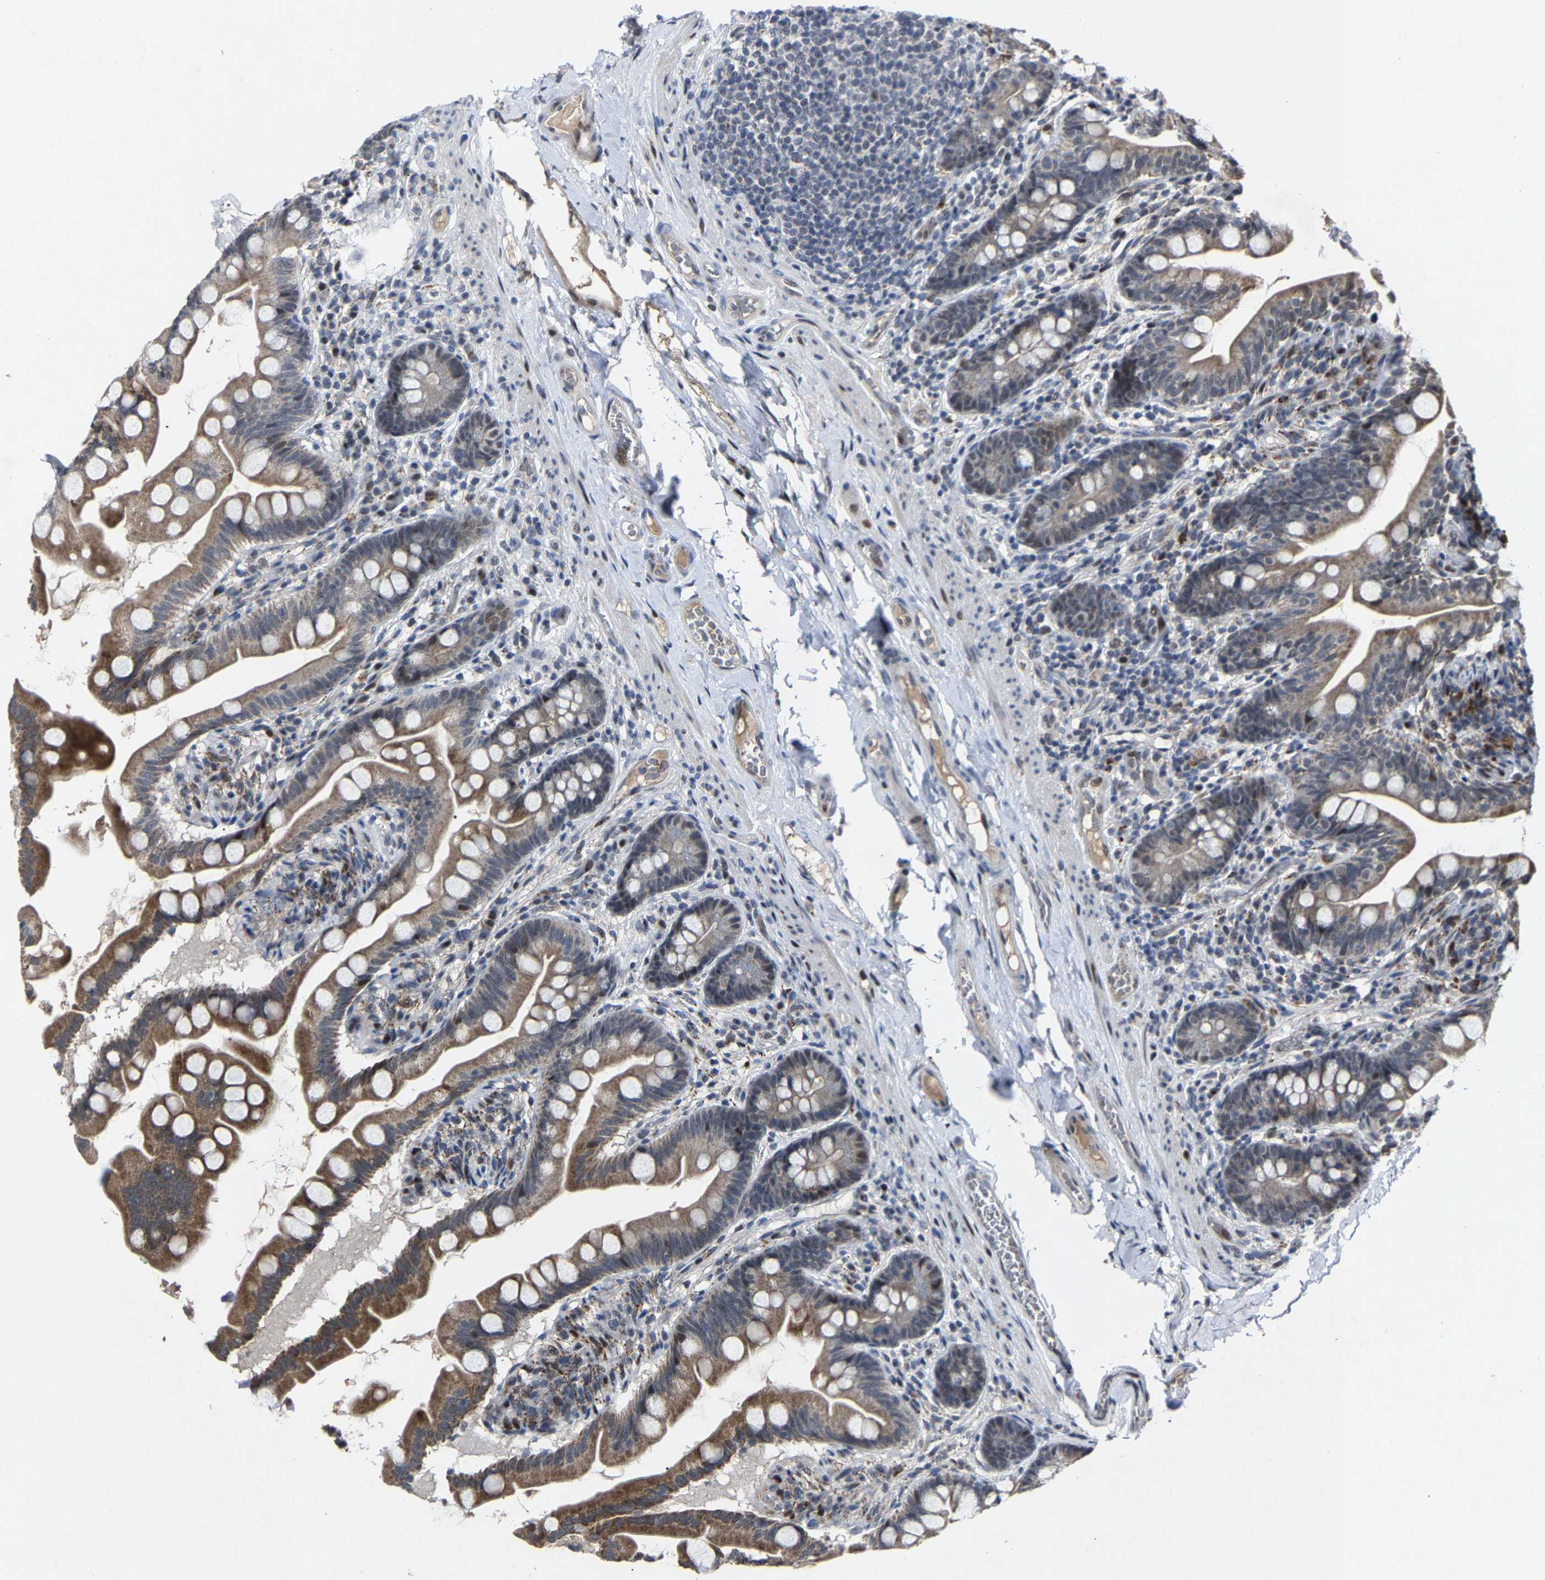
{"staining": {"intensity": "moderate", "quantity": ">75%", "location": "cytoplasmic/membranous"}, "tissue": "small intestine", "cell_type": "Glandular cells", "image_type": "normal", "snomed": [{"axis": "morphology", "description": "Normal tissue, NOS"}, {"axis": "topography", "description": "Small intestine"}], "caption": "Immunohistochemistry (IHC) staining of benign small intestine, which reveals medium levels of moderate cytoplasmic/membranous expression in about >75% of glandular cells indicating moderate cytoplasmic/membranous protein expression. The staining was performed using DAB (3,3'-diaminobenzidine) (brown) for protein detection and nuclei were counterstained in hematoxylin (blue).", "gene": "LSM8", "patient": {"sex": "female", "age": 56}}